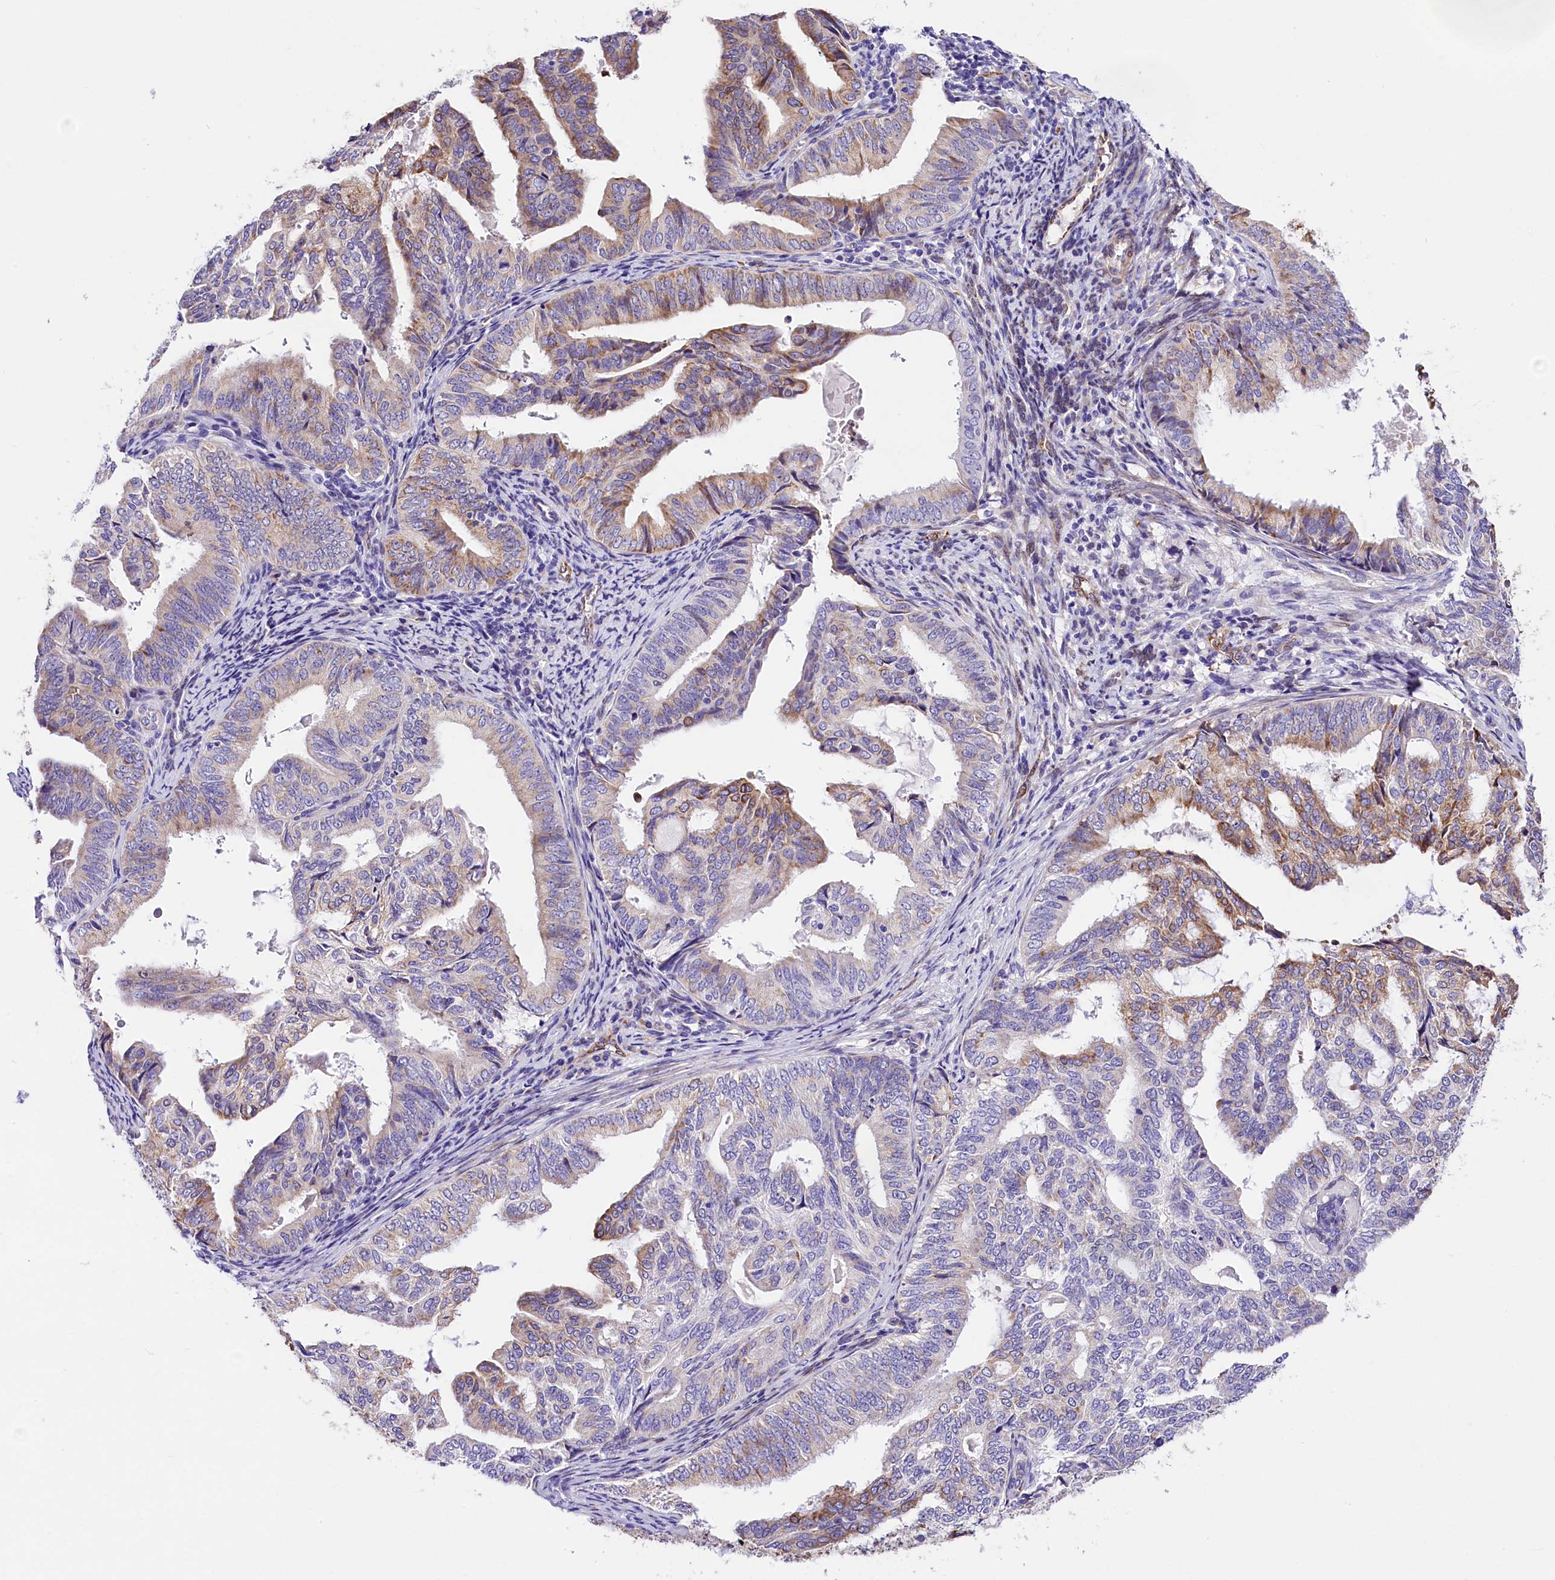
{"staining": {"intensity": "moderate", "quantity": "25%-75%", "location": "cytoplasmic/membranous"}, "tissue": "endometrial cancer", "cell_type": "Tumor cells", "image_type": "cancer", "snomed": [{"axis": "morphology", "description": "Adenocarcinoma, NOS"}, {"axis": "topography", "description": "Endometrium"}], "caption": "Immunohistochemistry (IHC) histopathology image of human endometrial cancer (adenocarcinoma) stained for a protein (brown), which demonstrates medium levels of moderate cytoplasmic/membranous staining in approximately 25%-75% of tumor cells.", "gene": "ITGA1", "patient": {"sex": "female", "age": 58}}